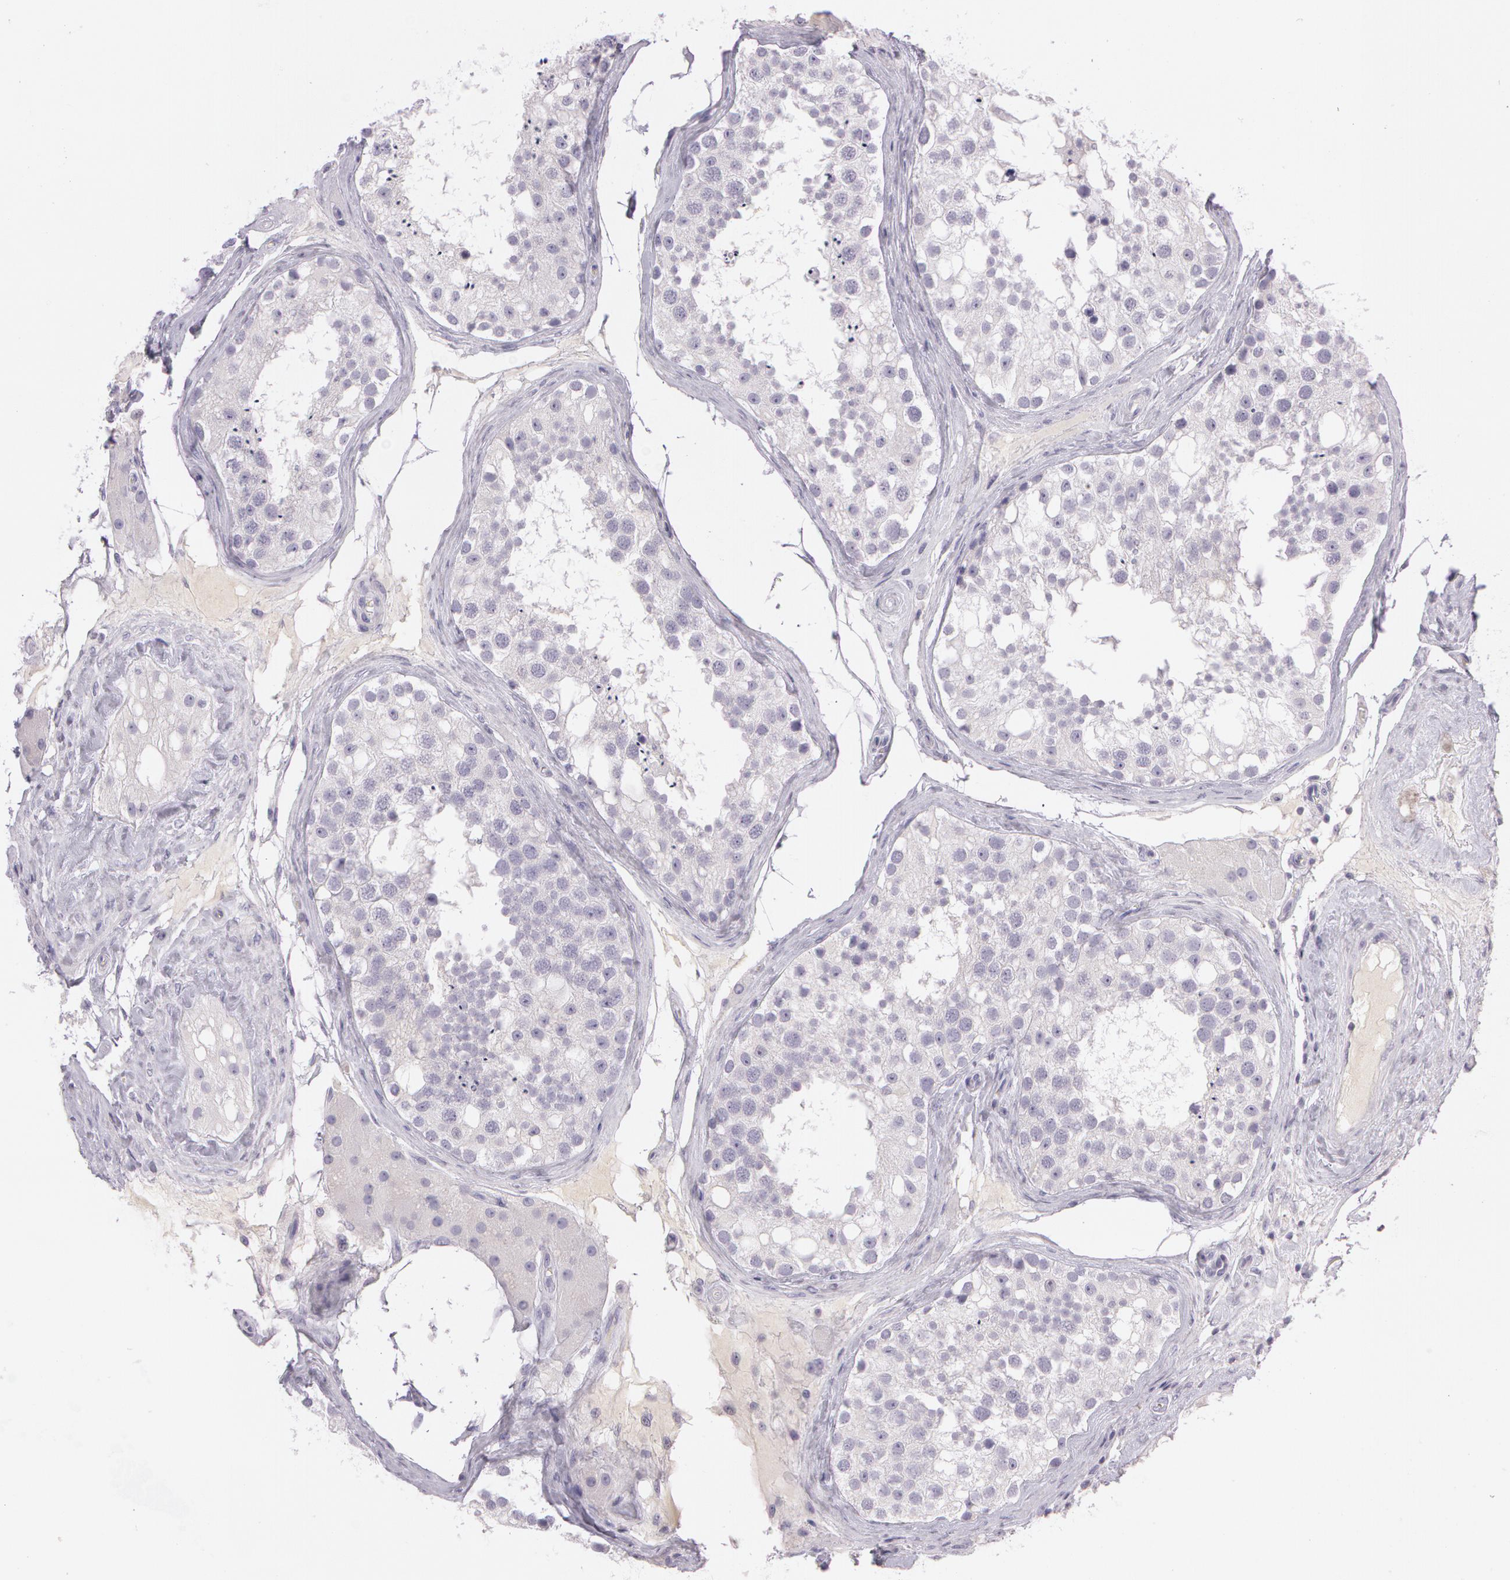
{"staining": {"intensity": "negative", "quantity": "none", "location": "none"}, "tissue": "testis", "cell_type": "Cells in seminiferous ducts", "image_type": "normal", "snomed": [{"axis": "morphology", "description": "Normal tissue, NOS"}, {"axis": "topography", "description": "Testis"}], "caption": "Immunohistochemistry of unremarkable human testis shows no staining in cells in seminiferous ducts.", "gene": "OTC", "patient": {"sex": "male", "age": 68}}